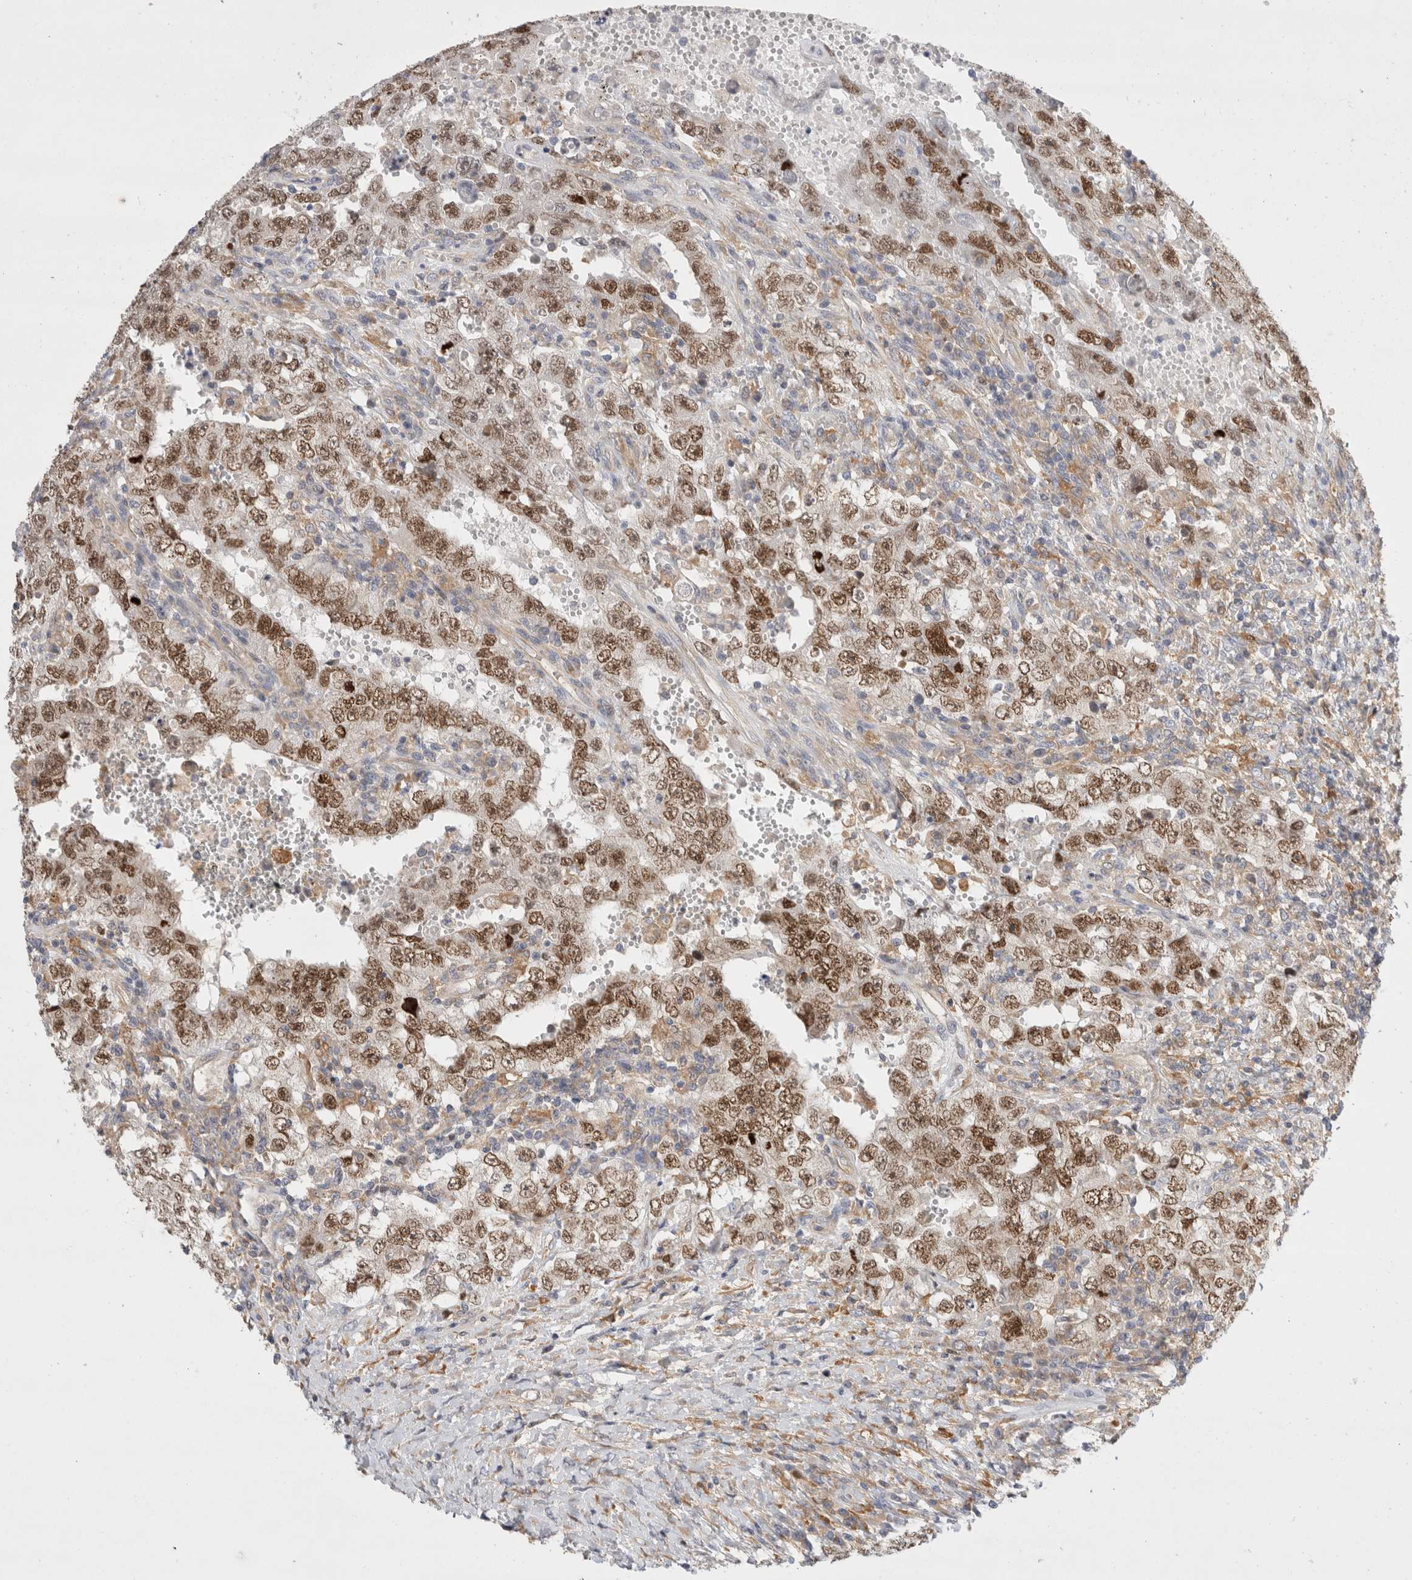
{"staining": {"intensity": "moderate", "quantity": ">75%", "location": "nuclear"}, "tissue": "testis cancer", "cell_type": "Tumor cells", "image_type": "cancer", "snomed": [{"axis": "morphology", "description": "Carcinoma, Embryonal, NOS"}, {"axis": "topography", "description": "Testis"}], "caption": "A high-resolution histopathology image shows IHC staining of testis cancer (embryonal carcinoma), which demonstrates moderate nuclear positivity in about >75% of tumor cells.", "gene": "CDCA7L", "patient": {"sex": "male", "age": 26}}